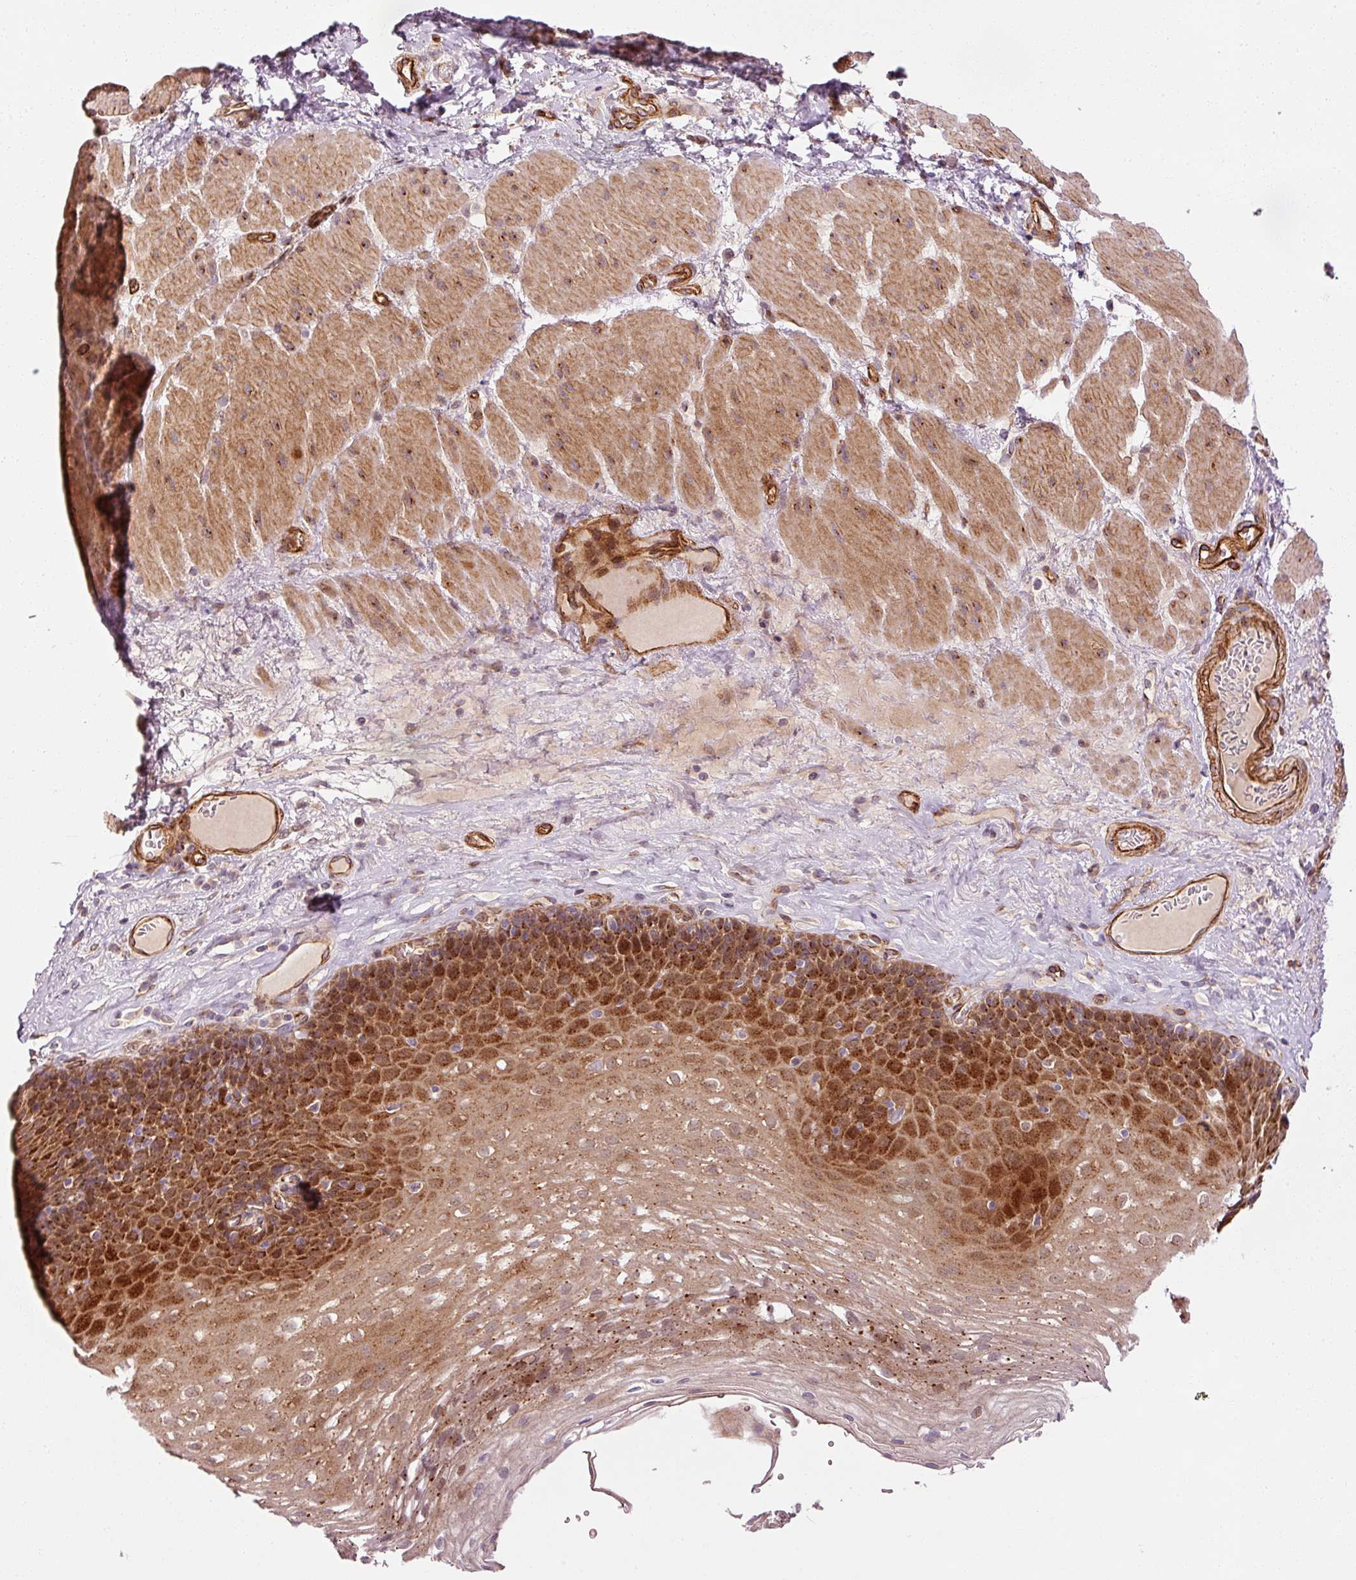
{"staining": {"intensity": "strong", "quantity": "25%-75%", "location": "cytoplasmic/membranous"}, "tissue": "esophagus", "cell_type": "Squamous epithelial cells", "image_type": "normal", "snomed": [{"axis": "morphology", "description": "Normal tissue, NOS"}, {"axis": "topography", "description": "Esophagus"}], "caption": "There is high levels of strong cytoplasmic/membranous positivity in squamous epithelial cells of benign esophagus, as demonstrated by immunohistochemical staining (brown color).", "gene": "LIMK2", "patient": {"sex": "female", "age": 66}}